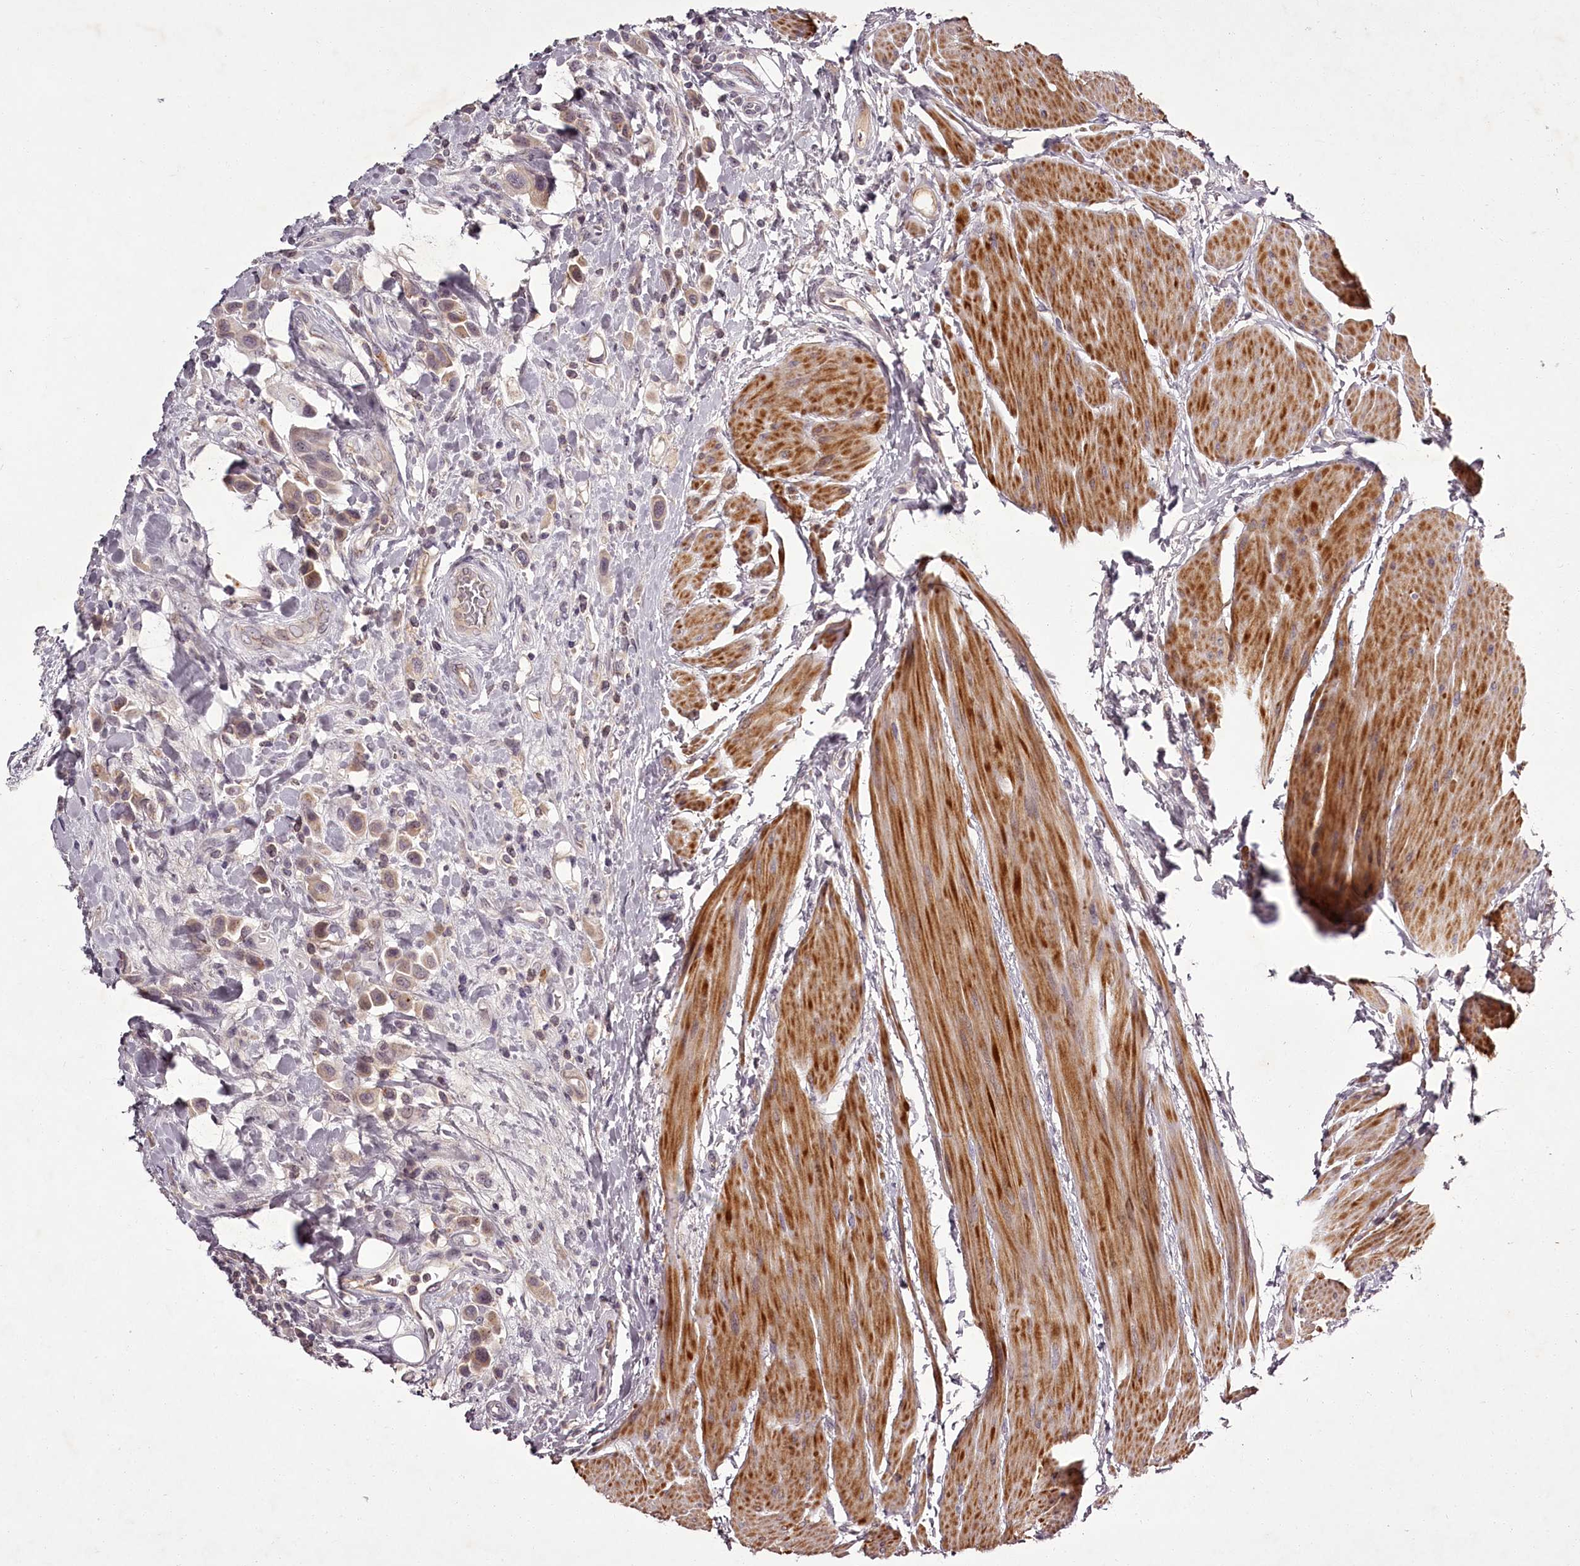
{"staining": {"intensity": "negative", "quantity": "none", "location": "none"}, "tissue": "urothelial cancer", "cell_type": "Tumor cells", "image_type": "cancer", "snomed": [{"axis": "morphology", "description": "Urothelial carcinoma, High grade"}, {"axis": "topography", "description": "Urinary bladder"}], "caption": "IHC image of neoplastic tissue: human urothelial cancer stained with DAB exhibits no significant protein expression in tumor cells.", "gene": "RBMXL2", "patient": {"sex": "male", "age": 50}}